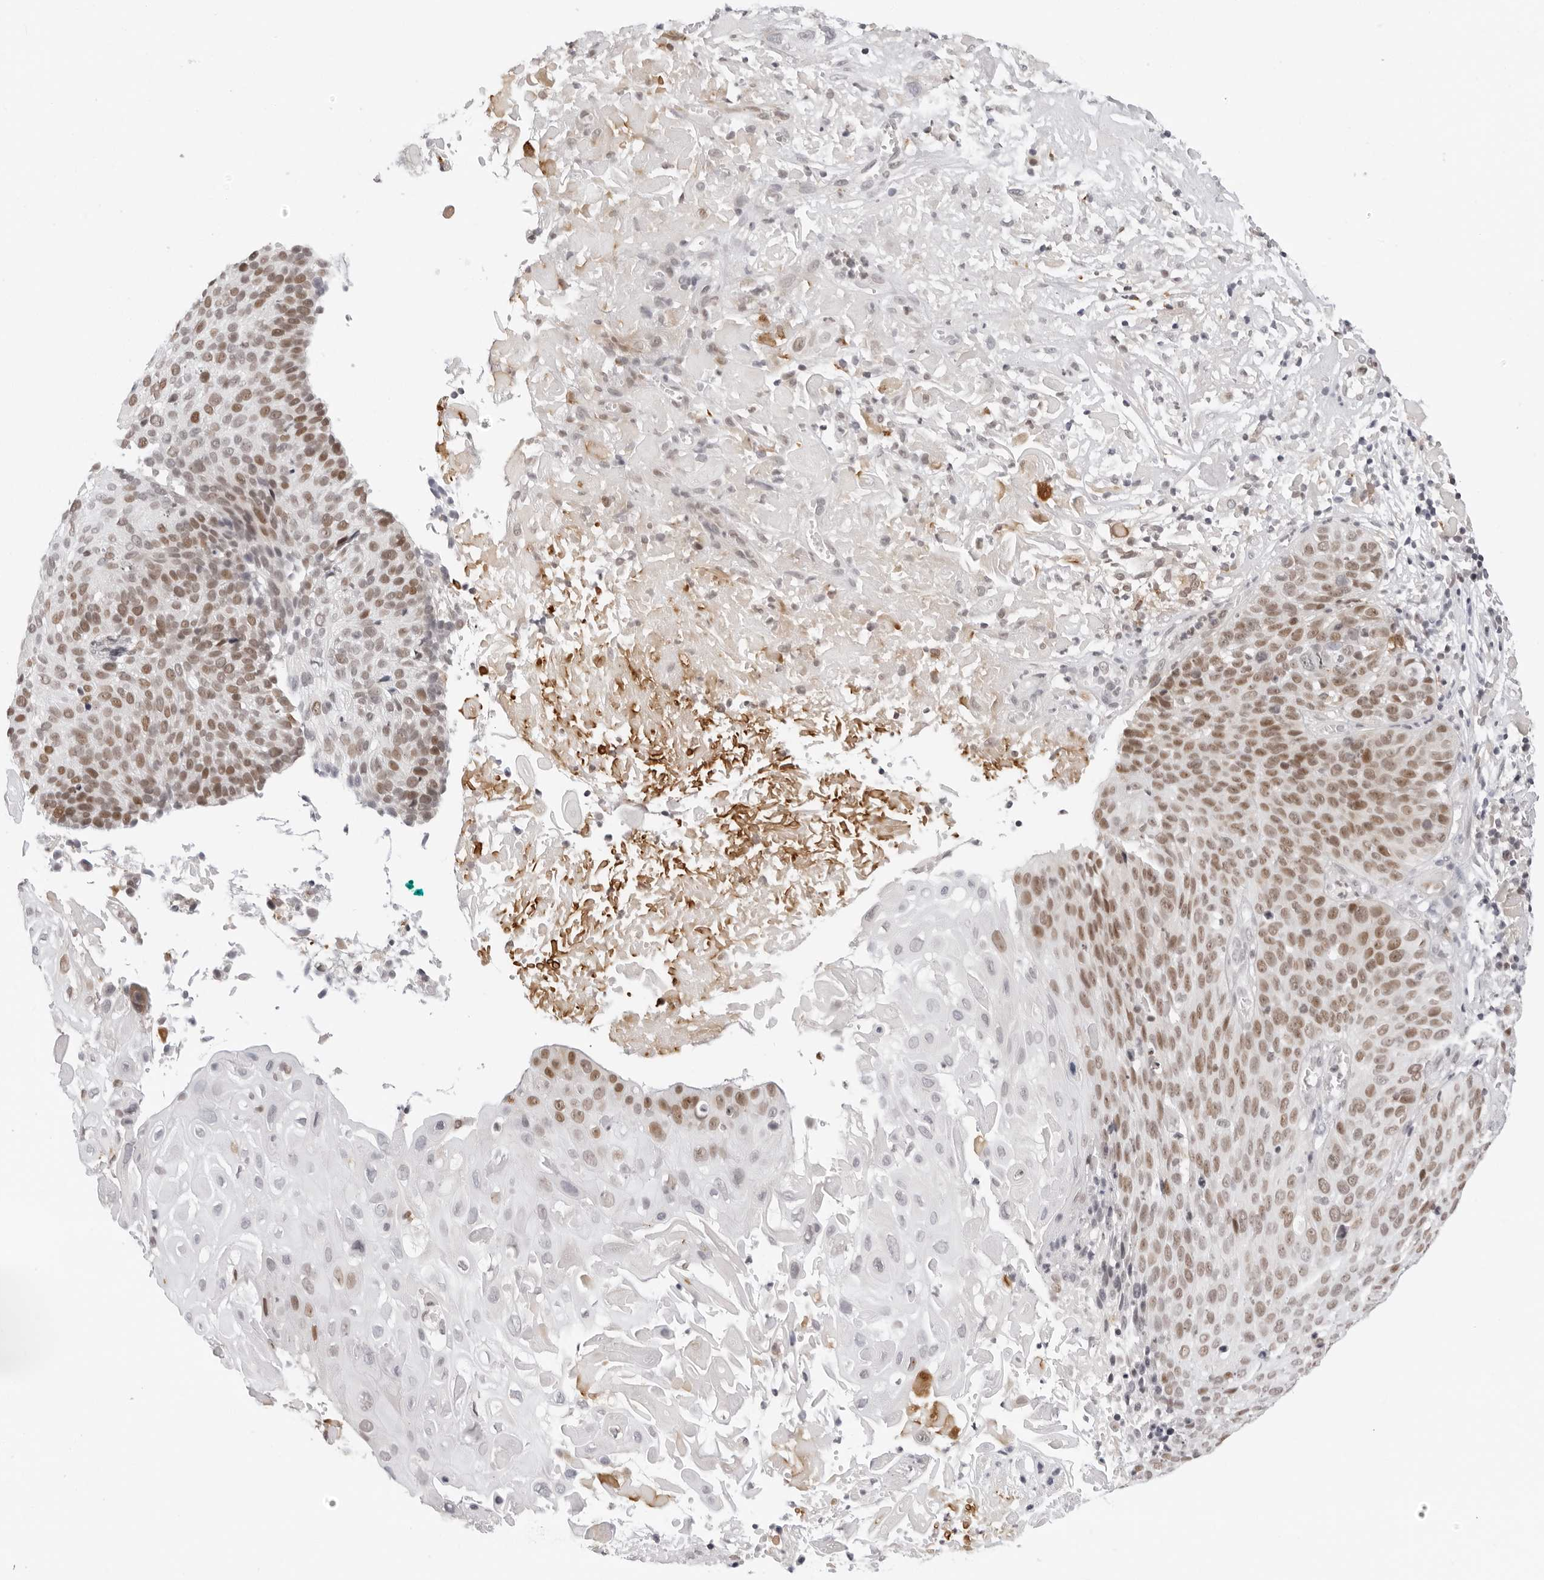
{"staining": {"intensity": "moderate", "quantity": ">75%", "location": "nuclear"}, "tissue": "cervical cancer", "cell_type": "Tumor cells", "image_type": "cancer", "snomed": [{"axis": "morphology", "description": "Squamous cell carcinoma, NOS"}, {"axis": "topography", "description": "Cervix"}], "caption": "Protein staining exhibits moderate nuclear expression in about >75% of tumor cells in cervical cancer. (Stains: DAB in brown, nuclei in blue, Microscopy: brightfield microscopy at high magnification).", "gene": "MSH6", "patient": {"sex": "female", "age": 74}}